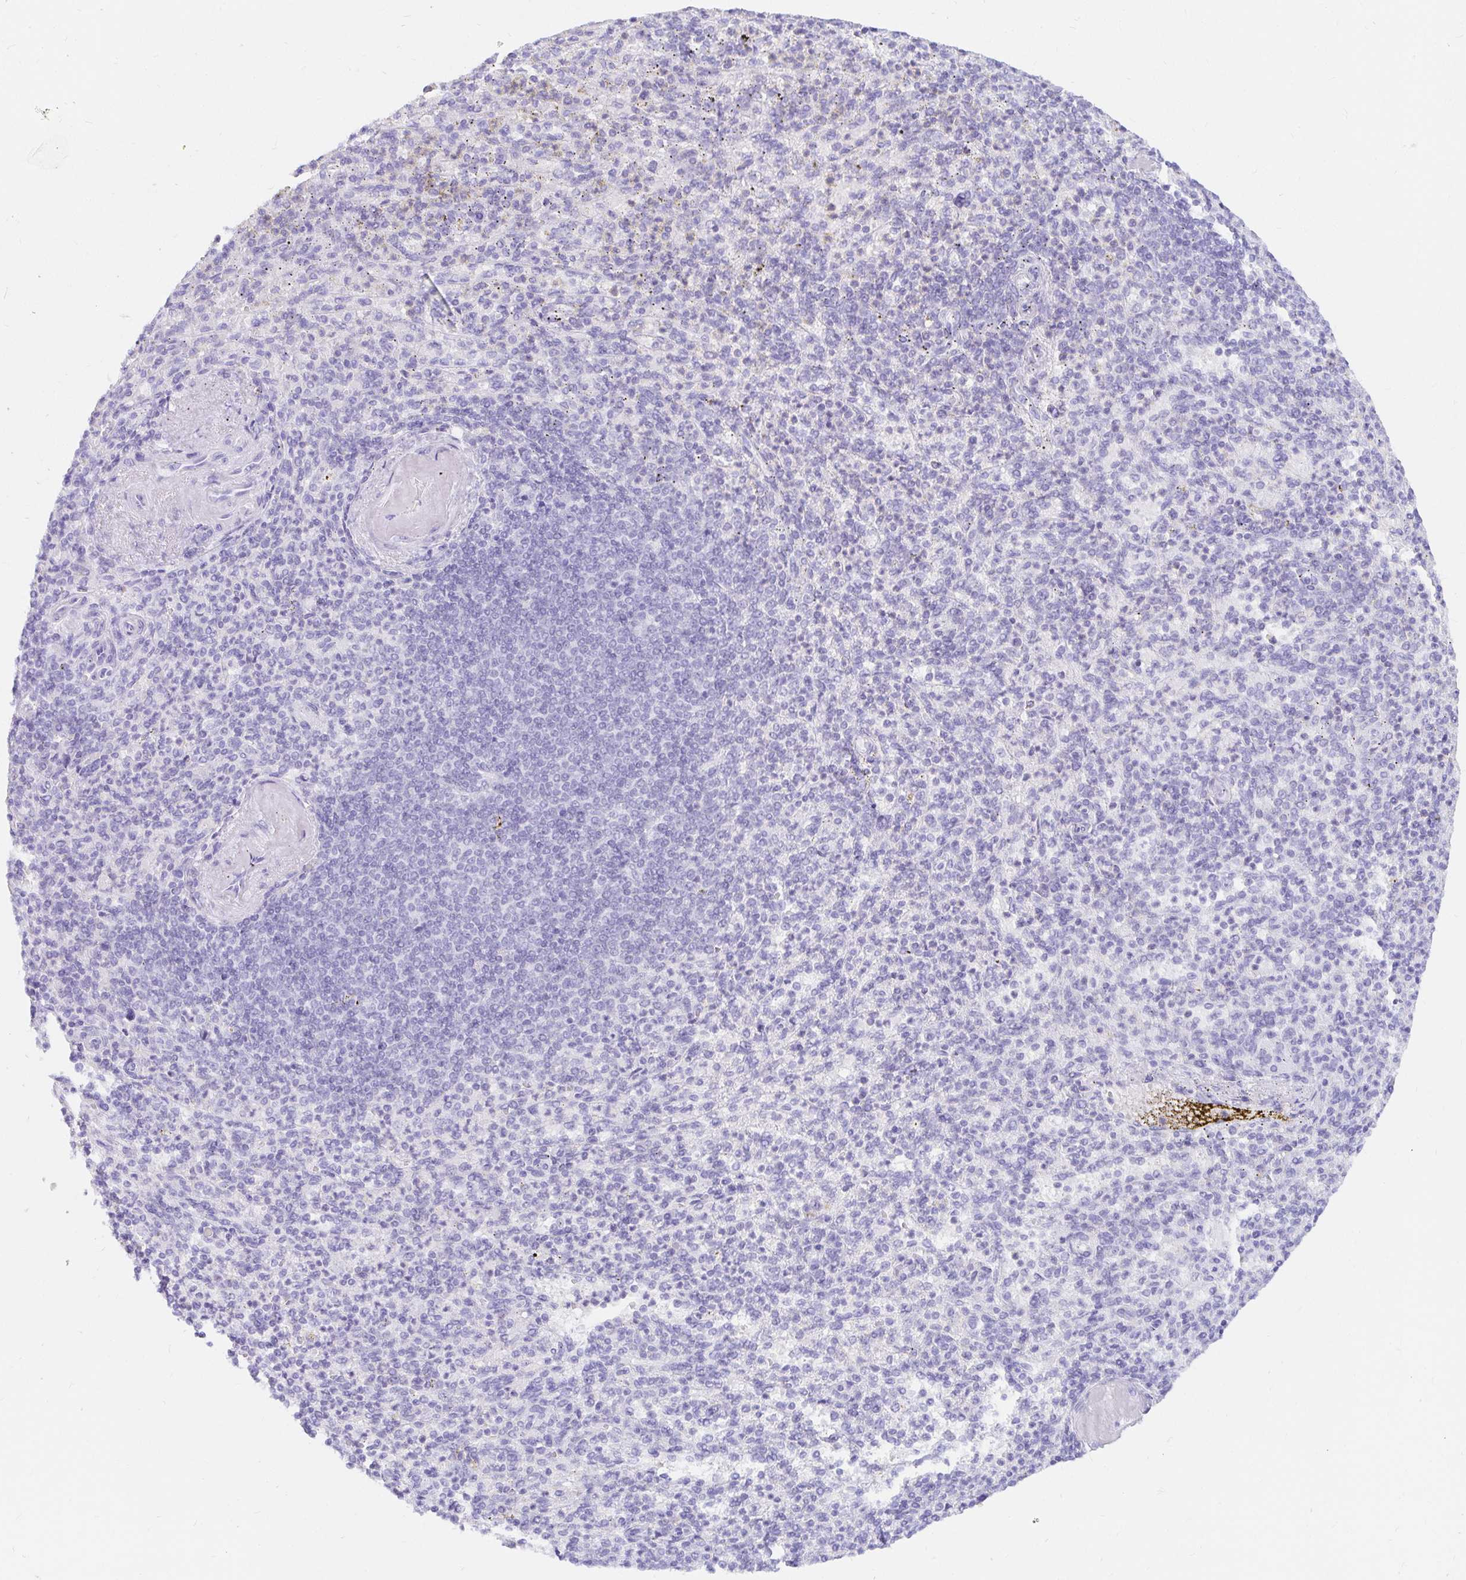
{"staining": {"intensity": "negative", "quantity": "none", "location": "none"}, "tissue": "spleen", "cell_type": "Cells in red pulp", "image_type": "normal", "snomed": [{"axis": "morphology", "description": "Normal tissue, NOS"}, {"axis": "topography", "description": "Spleen"}], "caption": "This photomicrograph is of unremarkable spleen stained with IHC to label a protein in brown with the nuclei are counter-stained blue. There is no staining in cells in red pulp.", "gene": "OR6T1", "patient": {"sex": "female", "age": 74}}